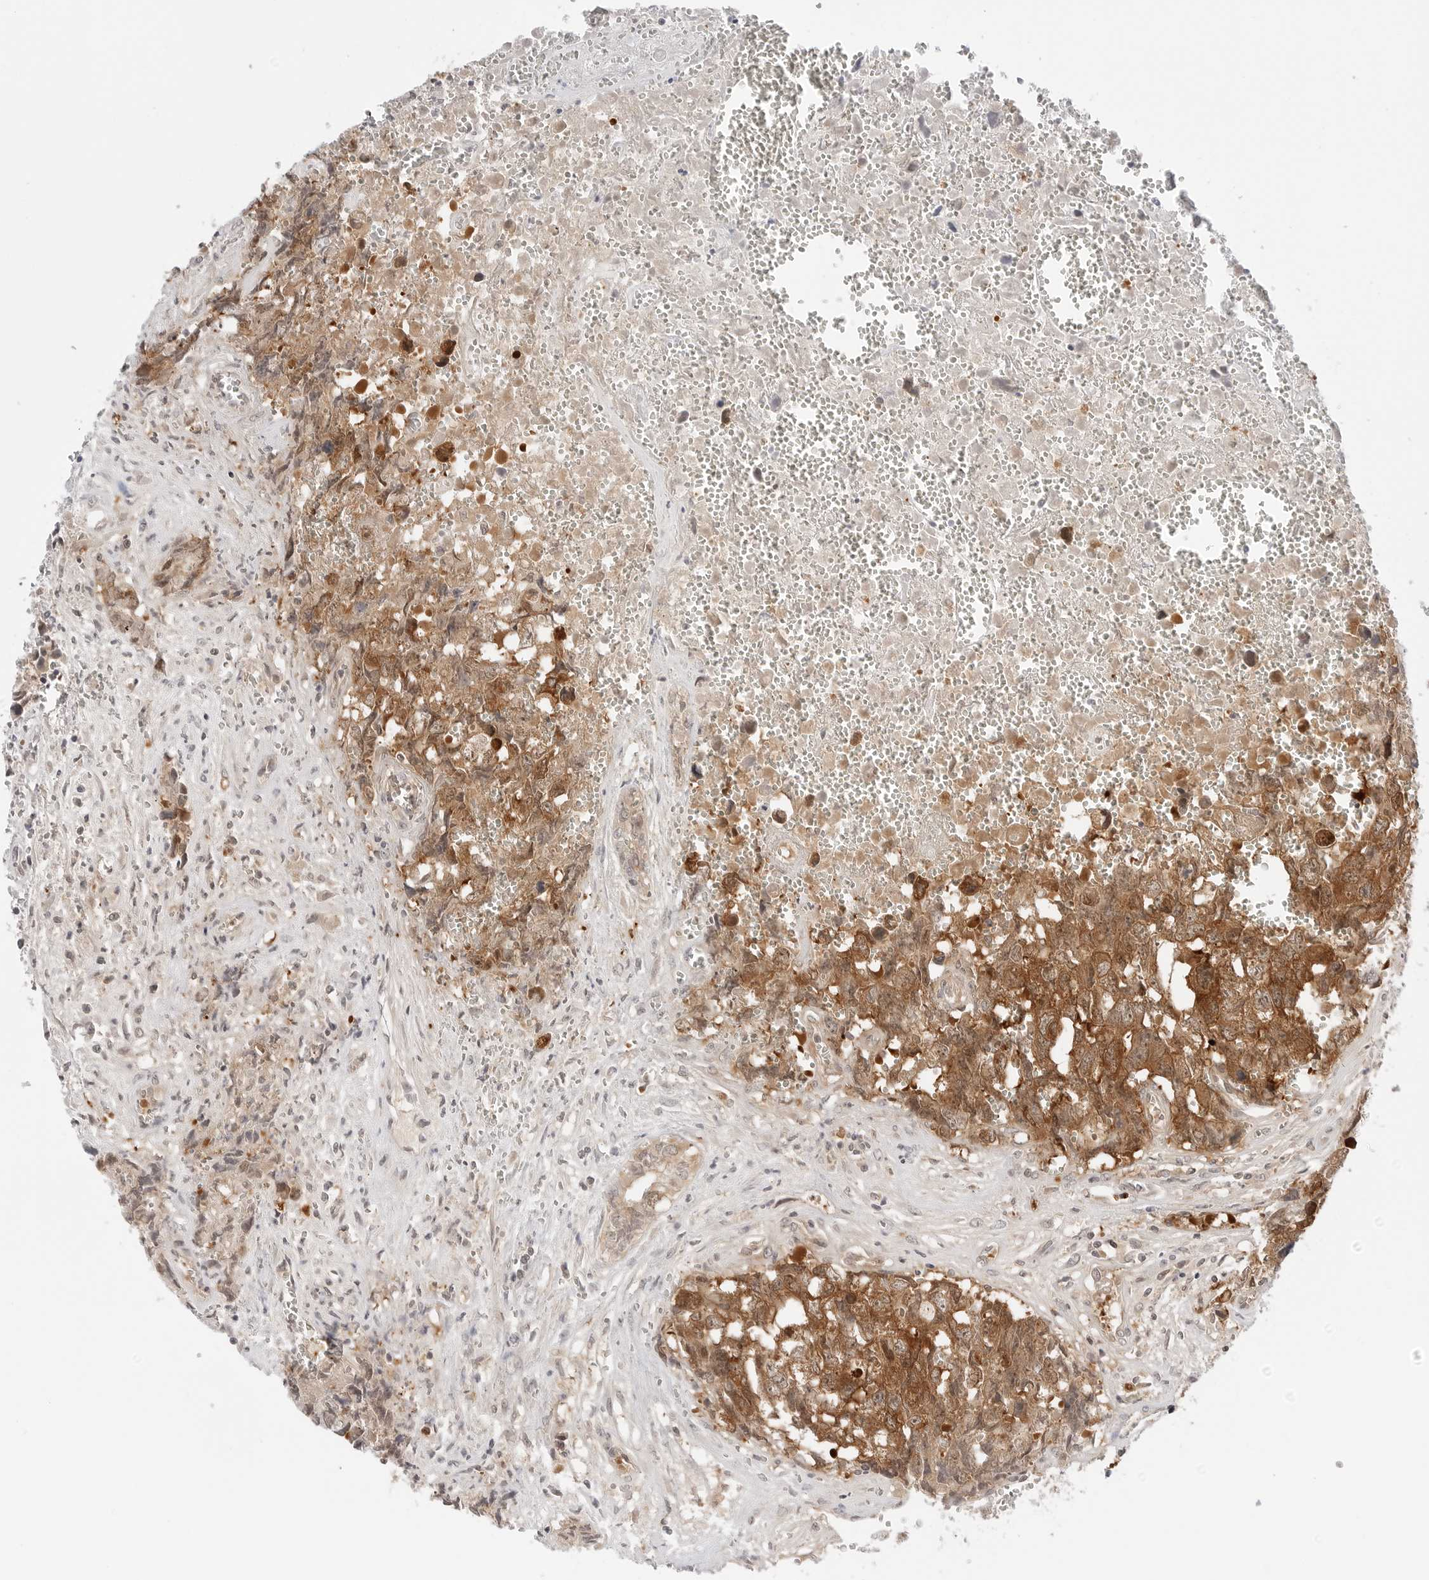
{"staining": {"intensity": "strong", "quantity": ">75%", "location": "cytoplasmic/membranous"}, "tissue": "testis cancer", "cell_type": "Tumor cells", "image_type": "cancer", "snomed": [{"axis": "morphology", "description": "Carcinoma, Embryonal, NOS"}, {"axis": "topography", "description": "Testis"}], "caption": "Strong cytoplasmic/membranous protein staining is seen in approximately >75% of tumor cells in testis embryonal carcinoma.", "gene": "NUDC", "patient": {"sex": "male", "age": 31}}